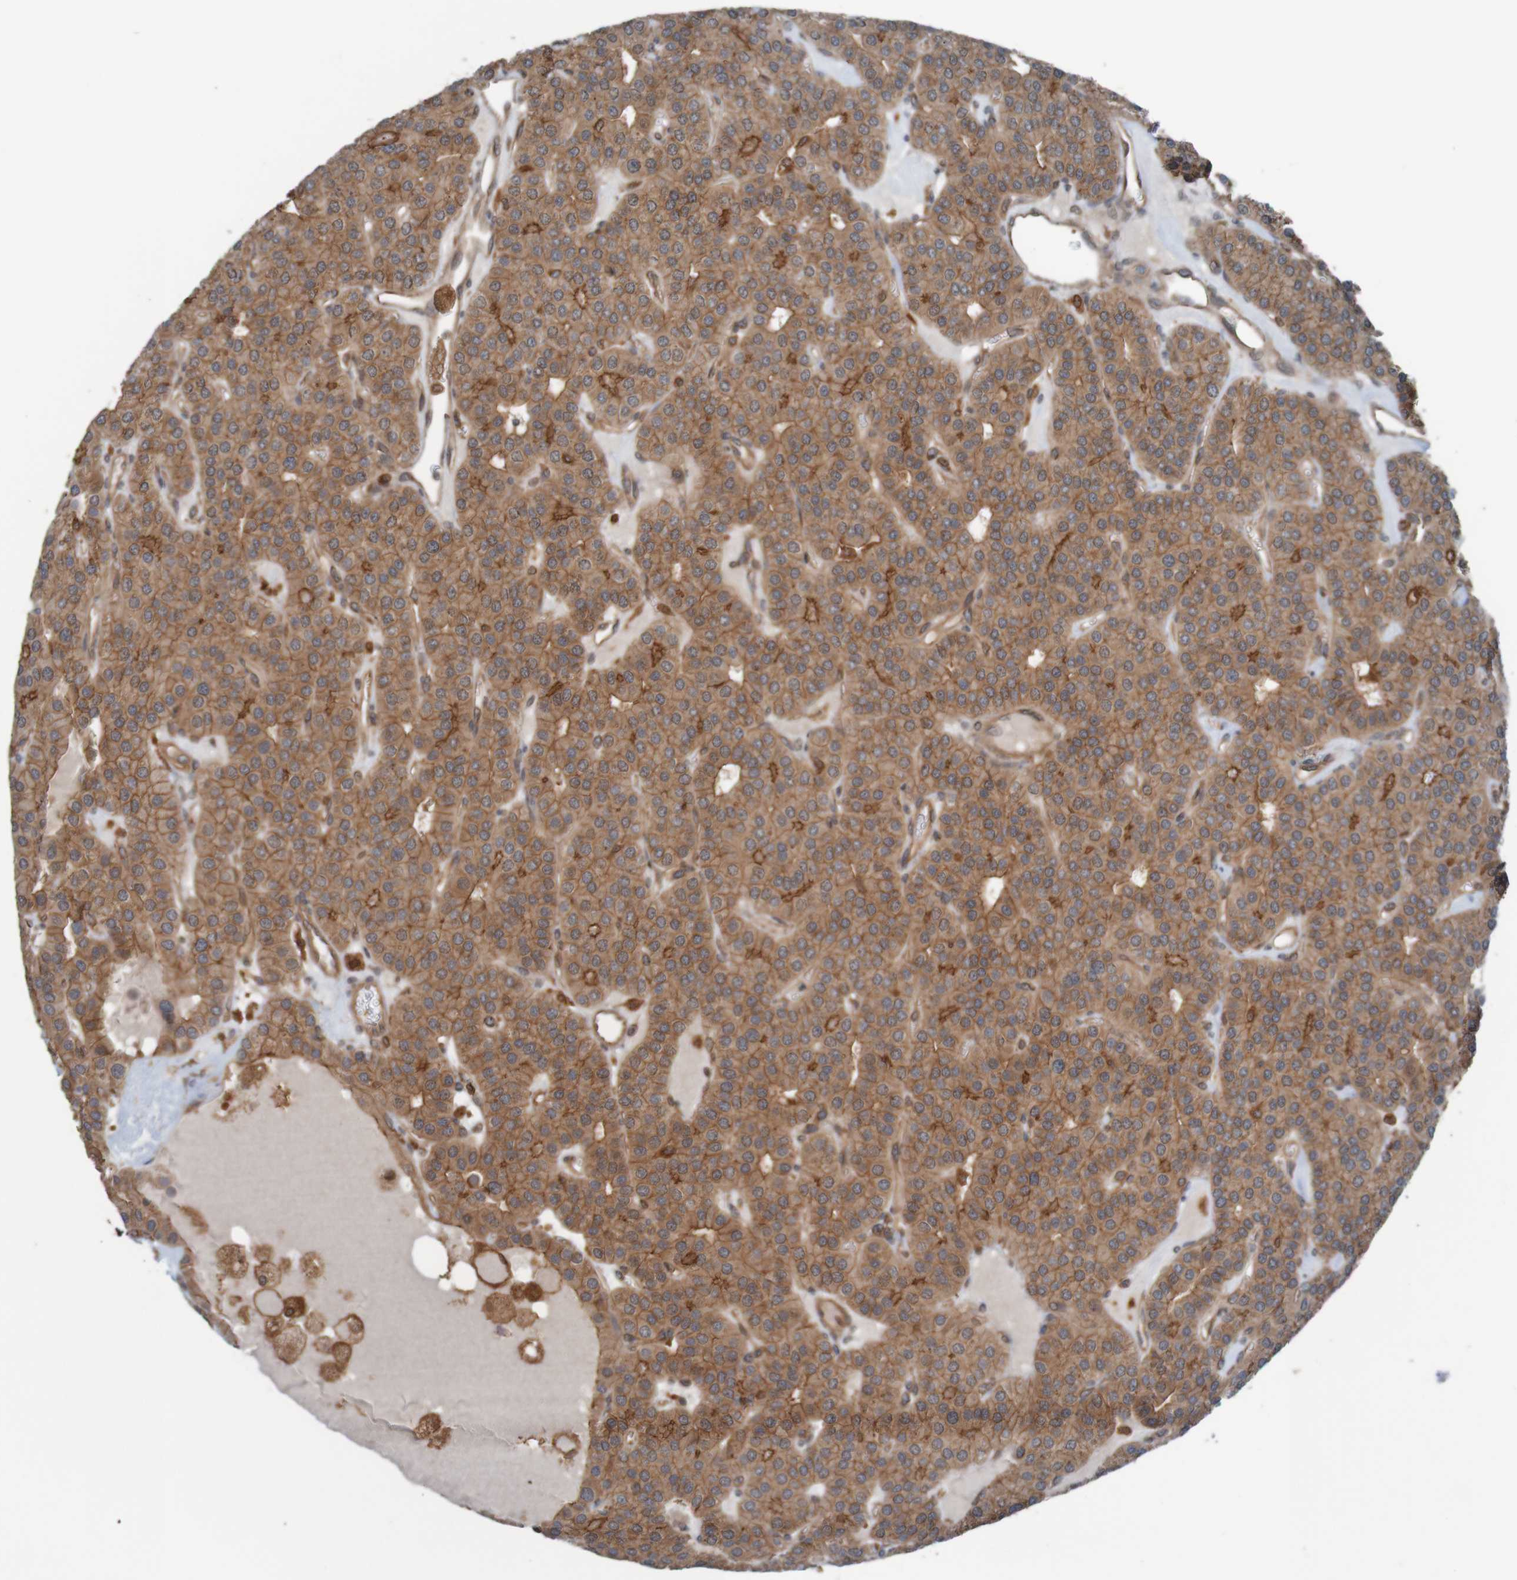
{"staining": {"intensity": "moderate", "quantity": ">75%", "location": "cytoplasmic/membranous"}, "tissue": "parathyroid gland", "cell_type": "Glandular cells", "image_type": "normal", "snomed": [{"axis": "morphology", "description": "Normal tissue, NOS"}, {"axis": "morphology", "description": "Adenoma, NOS"}, {"axis": "topography", "description": "Parathyroid gland"}], "caption": "Moderate cytoplasmic/membranous positivity for a protein is identified in about >75% of glandular cells of normal parathyroid gland using immunohistochemistry.", "gene": "ARHGEF11", "patient": {"sex": "female", "age": 86}}